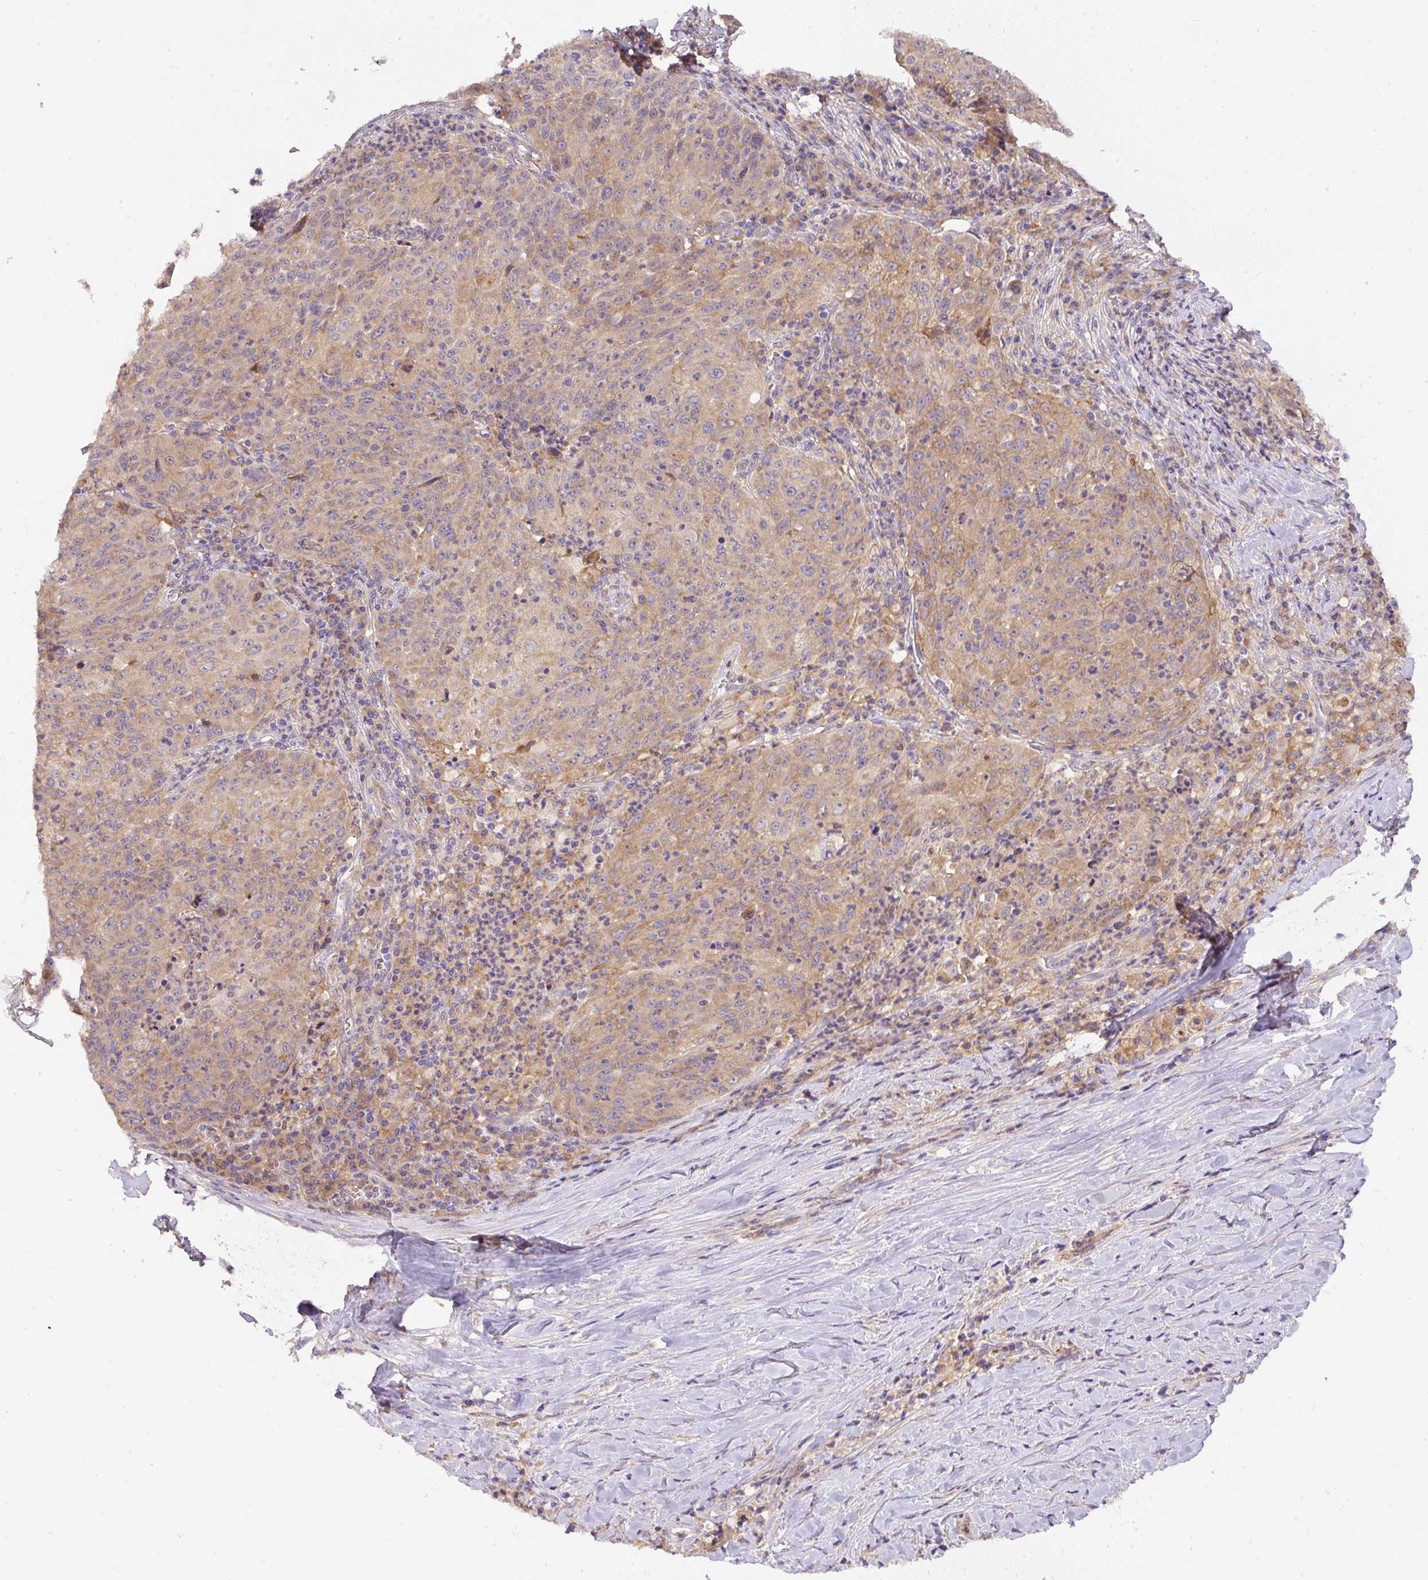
{"staining": {"intensity": "weak", "quantity": ">75%", "location": "cytoplasmic/membranous"}, "tissue": "lung cancer", "cell_type": "Tumor cells", "image_type": "cancer", "snomed": [{"axis": "morphology", "description": "Squamous cell carcinoma, NOS"}, {"axis": "morphology", "description": "Squamous cell carcinoma, metastatic, NOS"}, {"axis": "topography", "description": "Bronchus"}, {"axis": "topography", "description": "Lung"}], "caption": "Immunohistochemistry (IHC) of human lung cancer demonstrates low levels of weak cytoplasmic/membranous positivity in about >75% of tumor cells.", "gene": "DAPK1", "patient": {"sex": "male", "age": 62}}